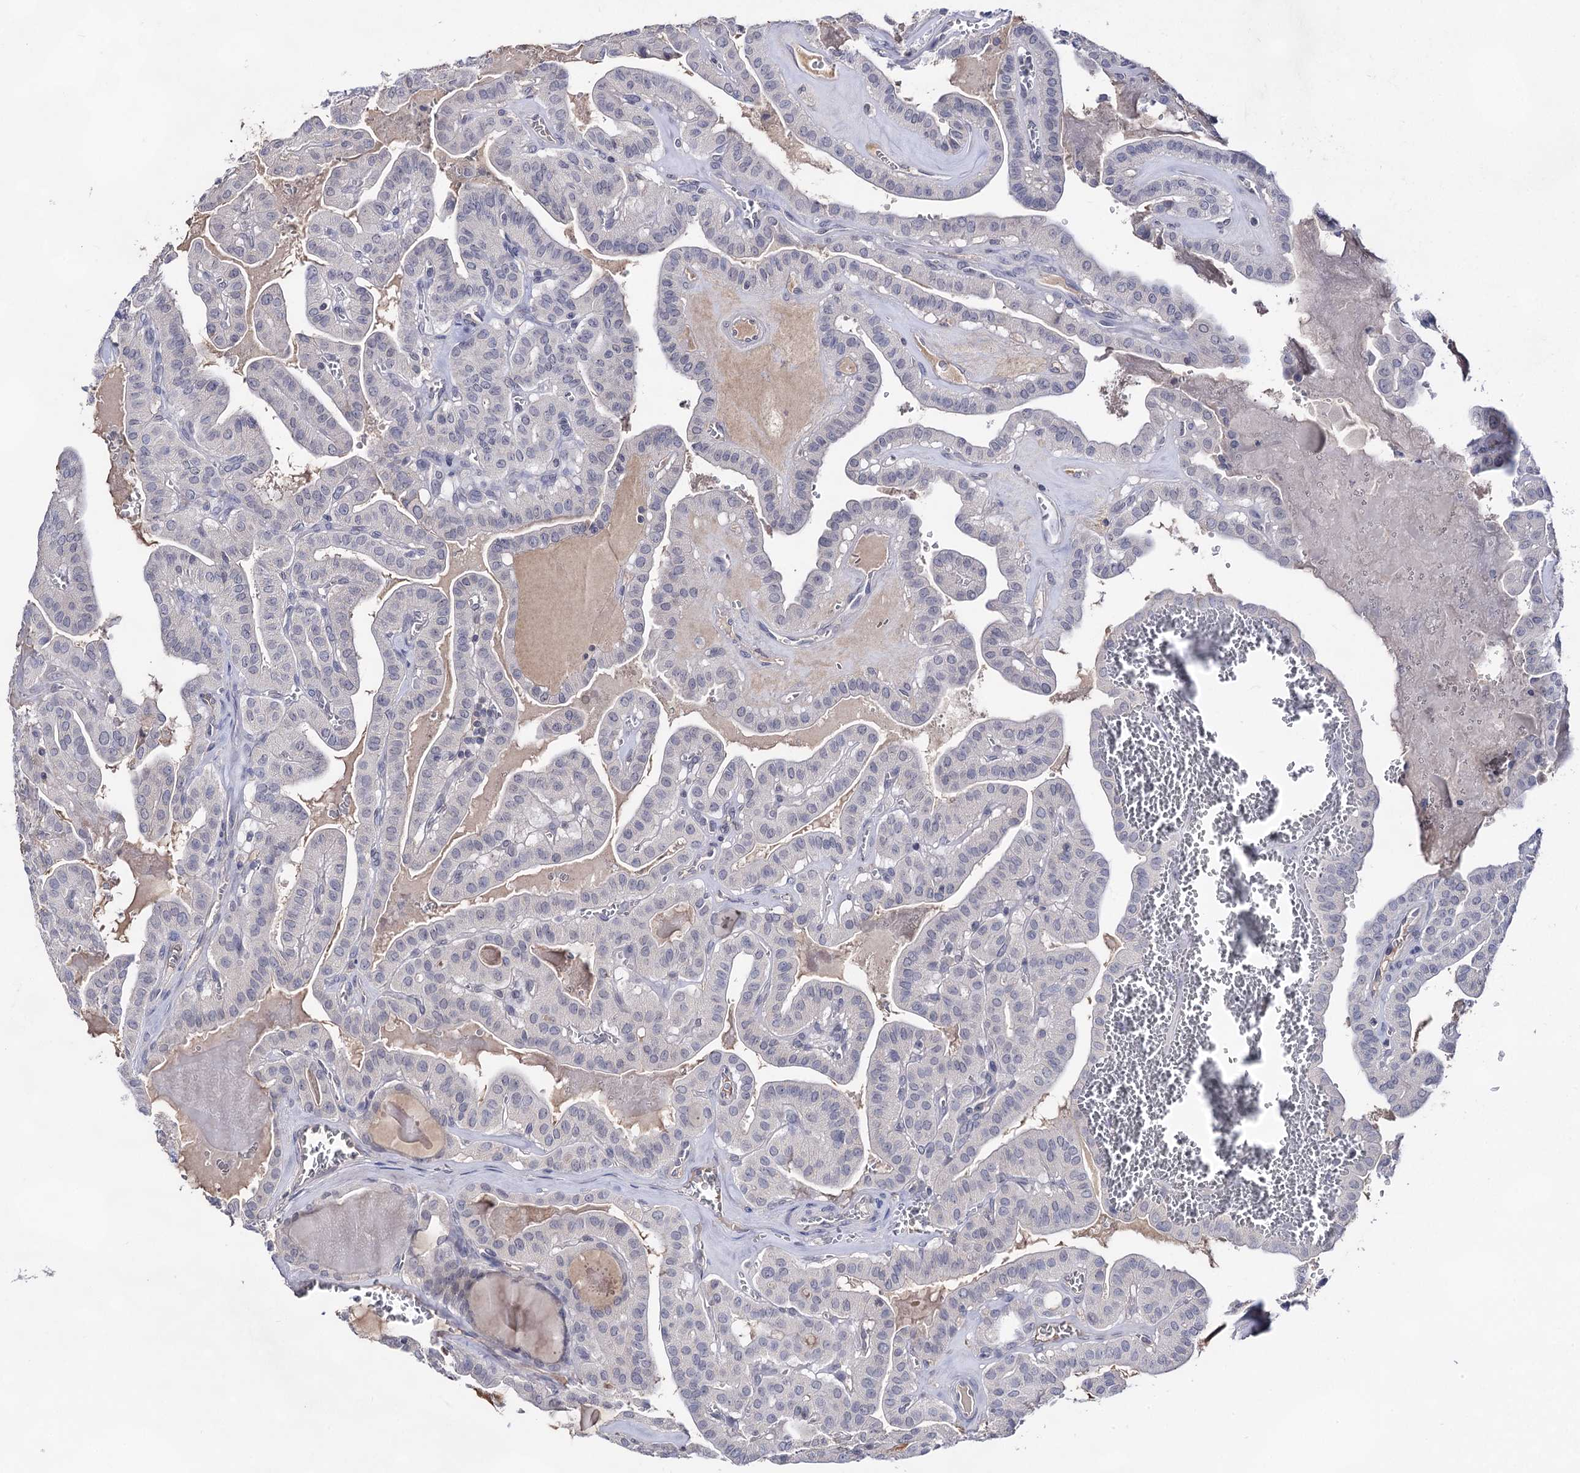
{"staining": {"intensity": "negative", "quantity": "none", "location": "none"}, "tissue": "thyroid cancer", "cell_type": "Tumor cells", "image_type": "cancer", "snomed": [{"axis": "morphology", "description": "Papillary adenocarcinoma, NOS"}, {"axis": "topography", "description": "Thyroid gland"}], "caption": "The immunohistochemistry micrograph has no significant expression in tumor cells of thyroid cancer tissue. (IHC, brightfield microscopy, high magnification).", "gene": "PLIN1", "patient": {"sex": "male", "age": 52}}